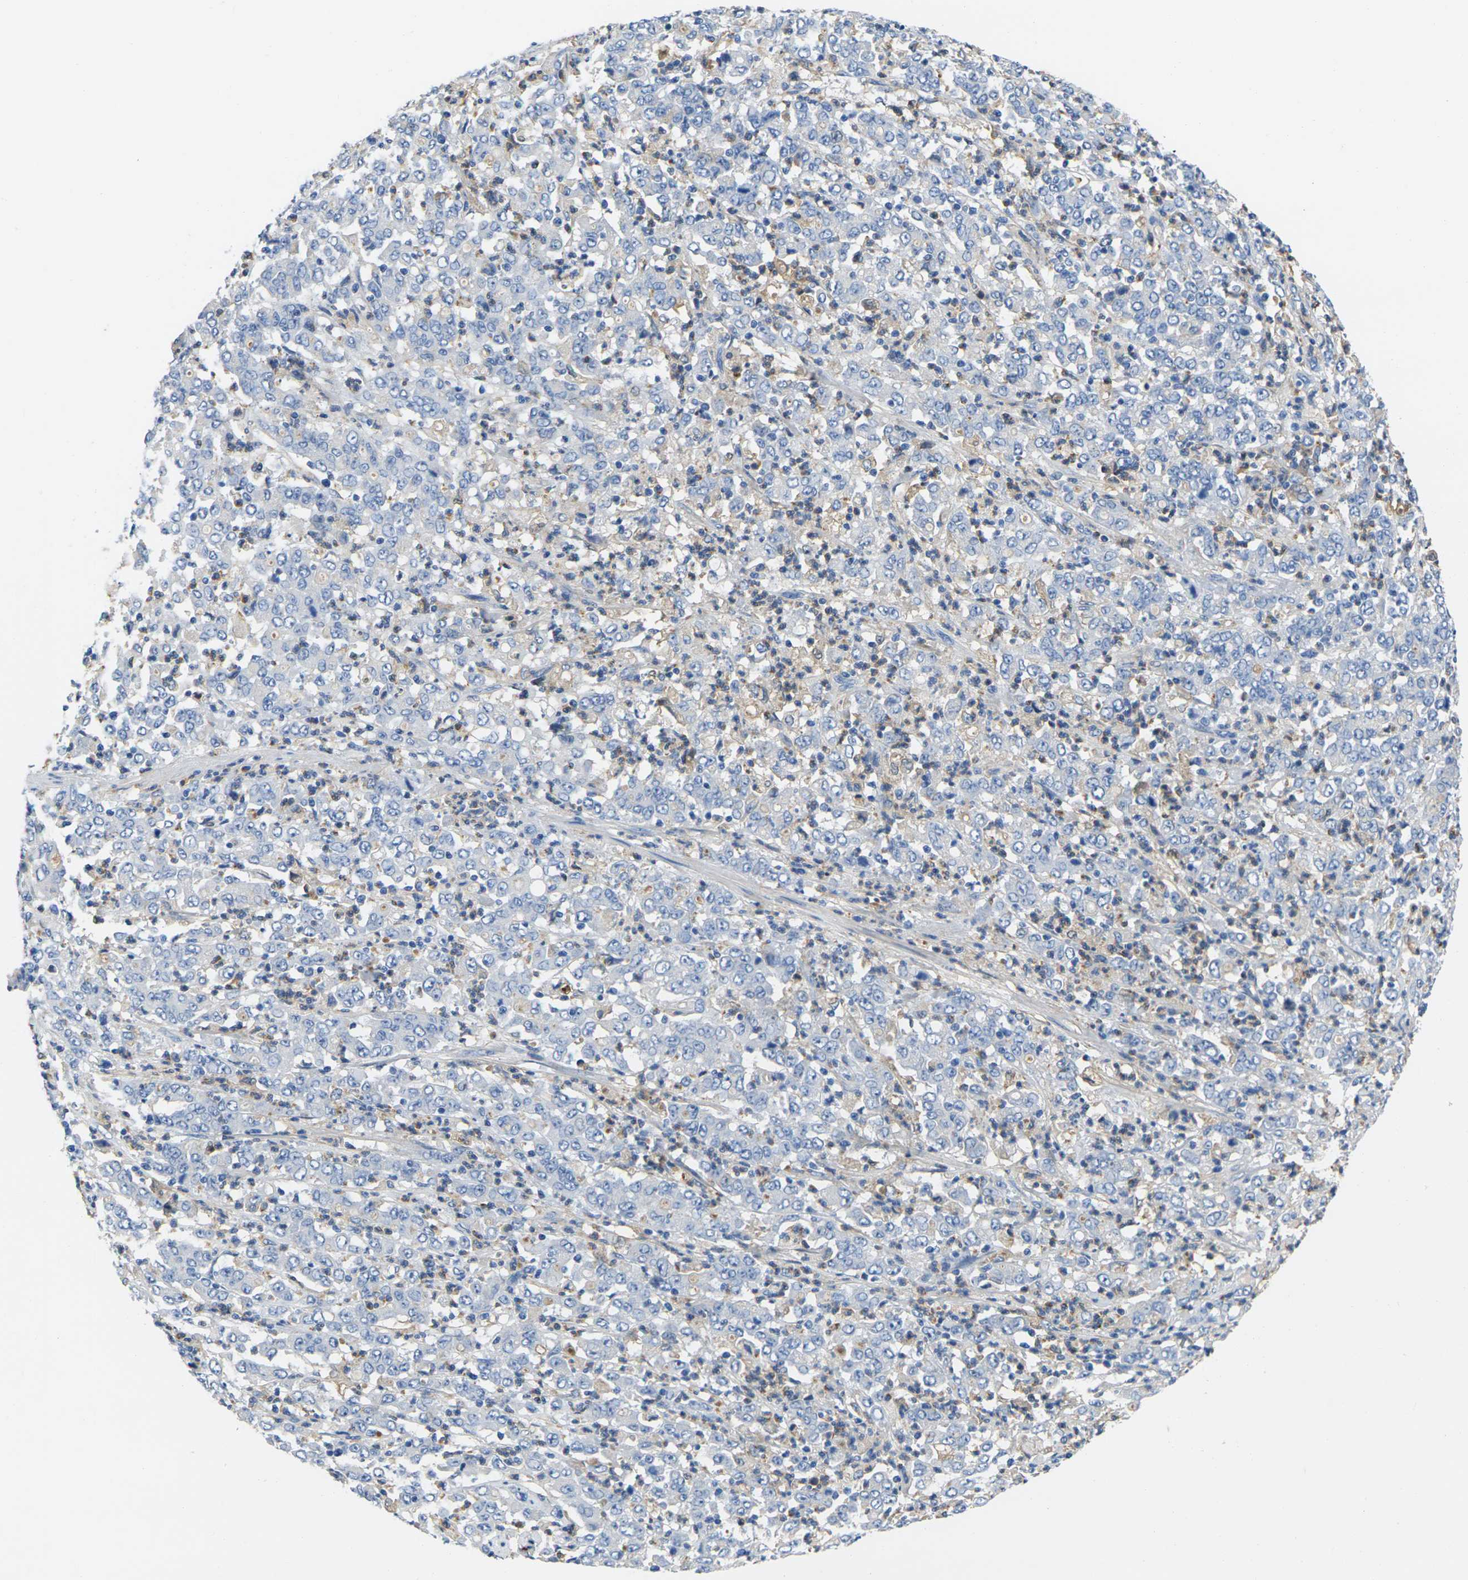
{"staining": {"intensity": "weak", "quantity": "25%-75%", "location": "cytoplasmic/membranous"}, "tissue": "stomach cancer", "cell_type": "Tumor cells", "image_type": "cancer", "snomed": [{"axis": "morphology", "description": "Adenocarcinoma, NOS"}, {"axis": "topography", "description": "Stomach, lower"}], "caption": "Immunohistochemistry micrograph of adenocarcinoma (stomach) stained for a protein (brown), which displays low levels of weak cytoplasmic/membranous expression in approximately 25%-75% of tumor cells.", "gene": "GREM2", "patient": {"sex": "female", "age": 71}}